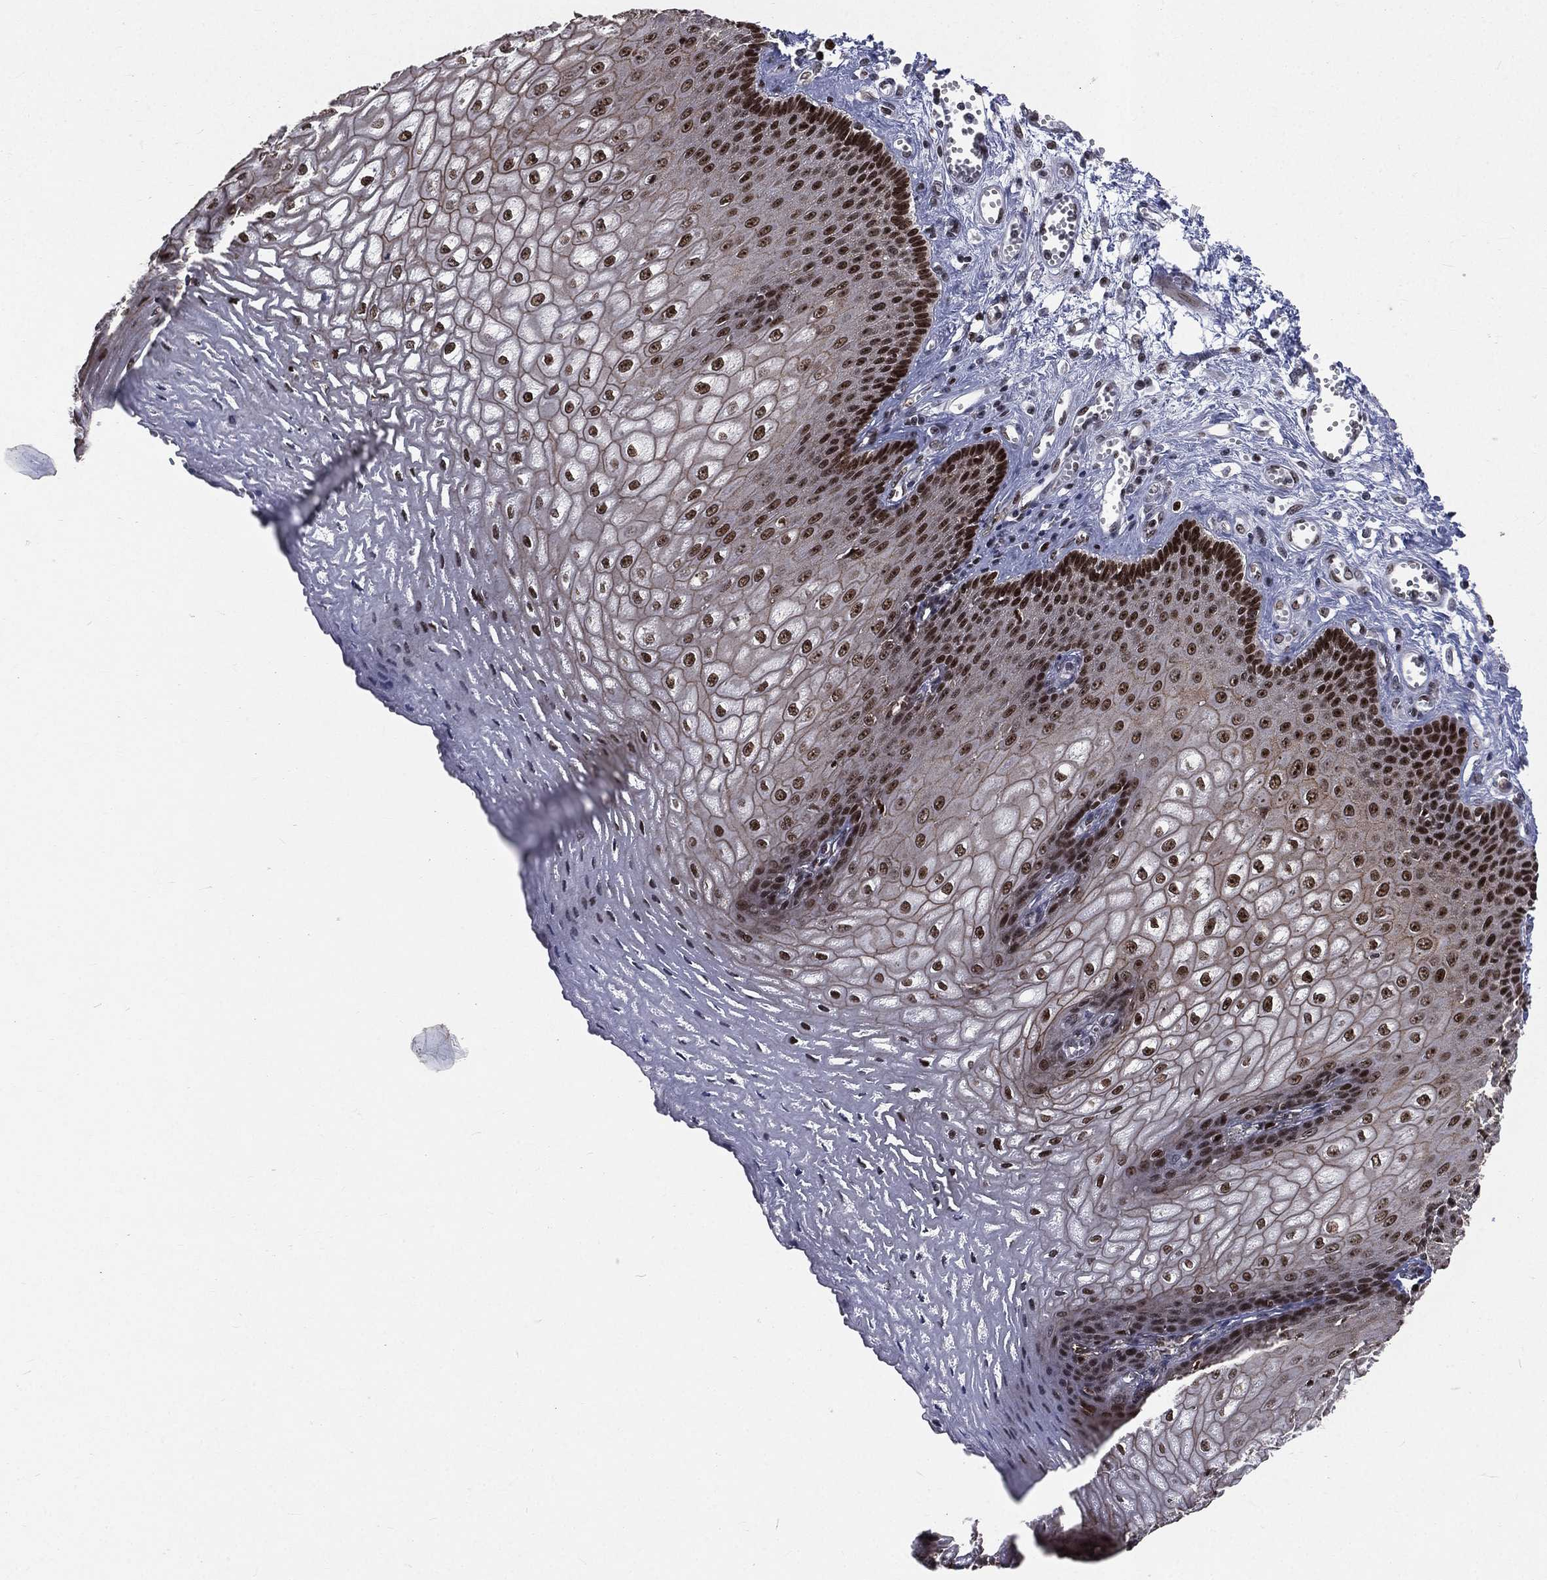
{"staining": {"intensity": "strong", "quantity": ">75%", "location": "nuclear"}, "tissue": "esophagus", "cell_type": "Squamous epithelial cells", "image_type": "normal", "snomed": [{"axis": "morphology", "description": "Normal tissue, NOS"}, {"axis": "topography", "description": "Esophagus"}], "caption": "Protein analysis of unremarkable esophagus demonstrates strong nuclear staining in about >75% of squamous epithelial cells. Using DAB (3,3'-diaminobenzidine) (brown) and hematoxylin (blue) stains, captured at high magnification using brightfield microscopy.", "gene": "POLB", "patient": {"sex": "male", "age": 58}}